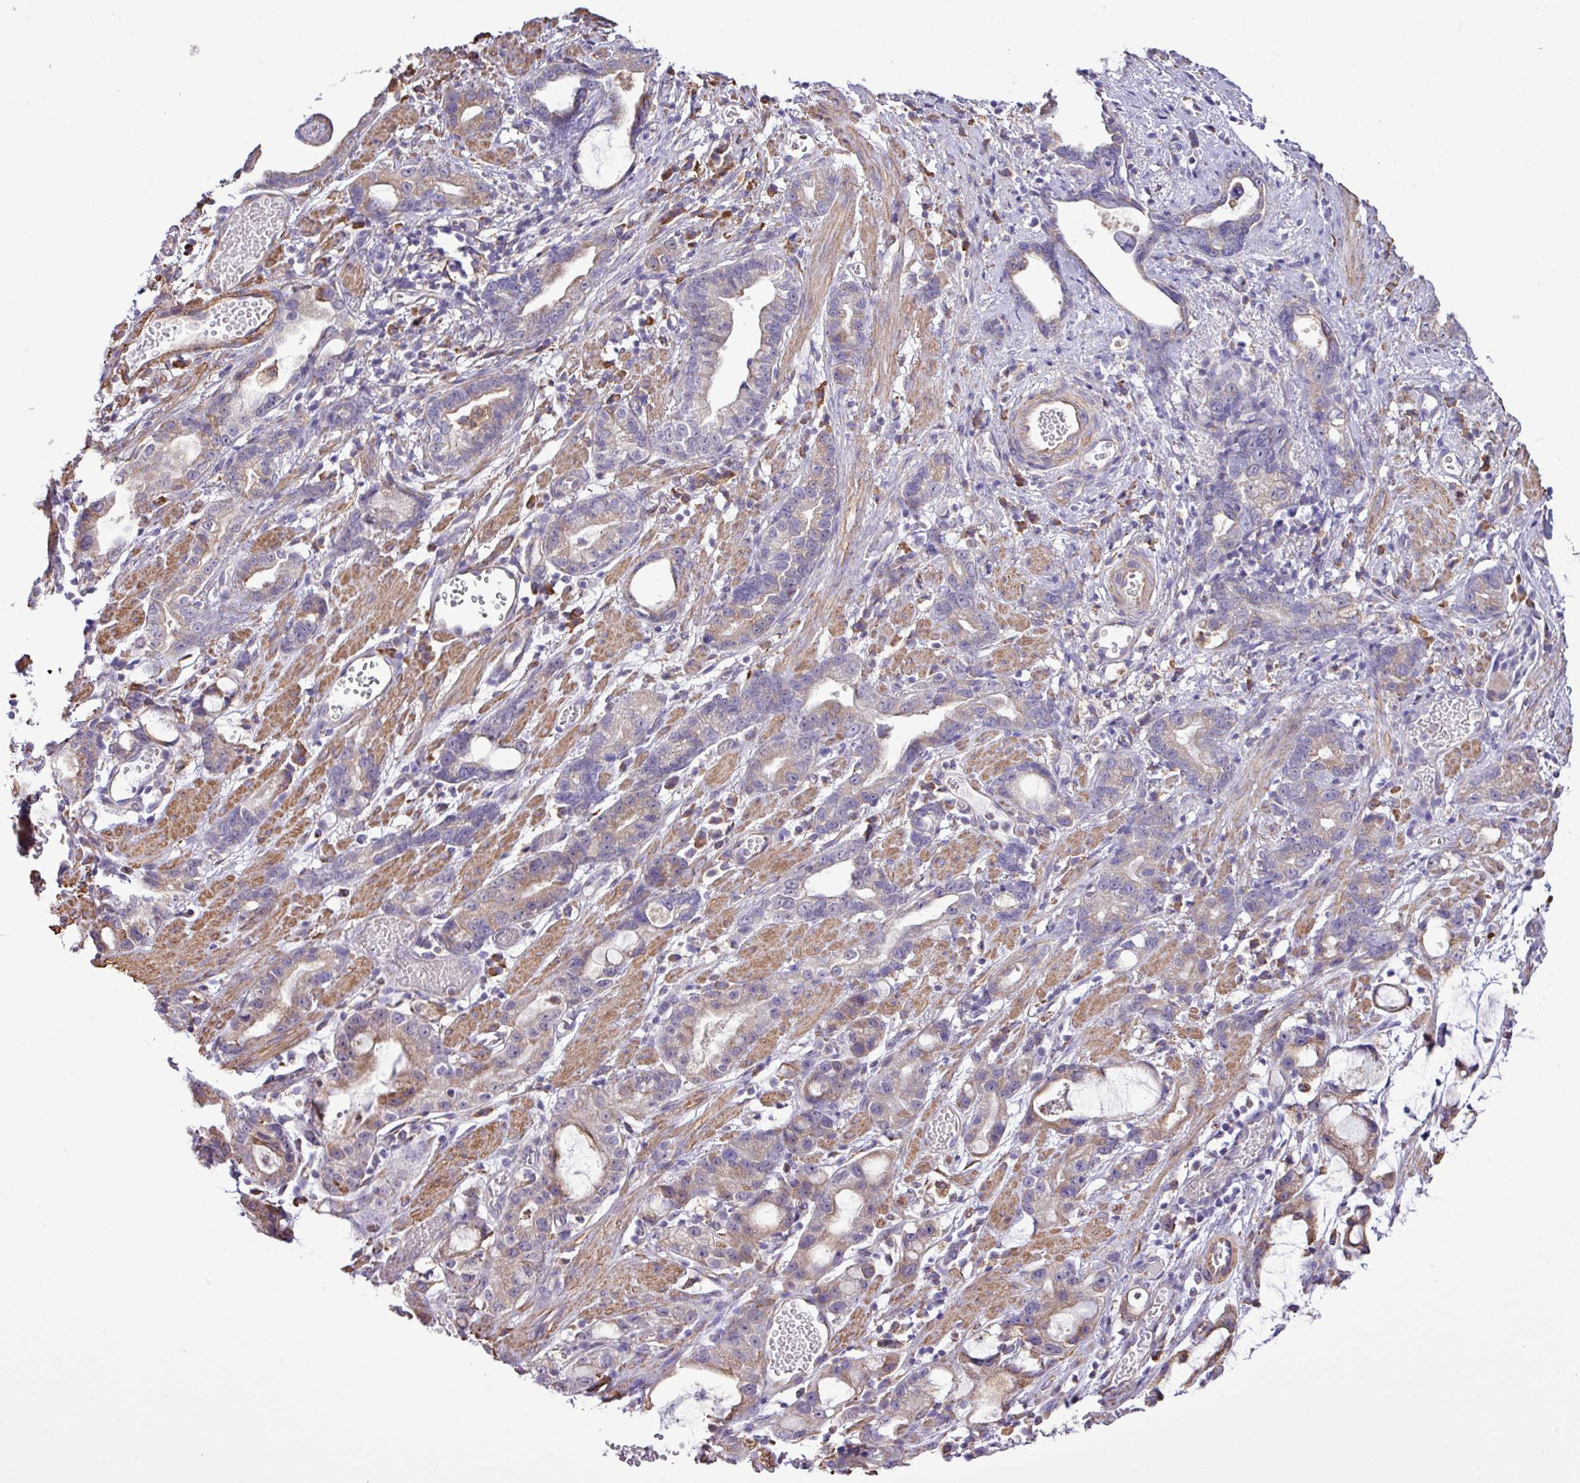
{"staining": {"intensity": "moderate", "quantity": "<25%", "location": "cytoplasmic/membranous"}, "tissue": "stomach cancer", "cell_type": "Tumor cells", "image_type": "cancer", "snomed": [{"axis": "morphology", "description": "Adenocarcinoma, NOS"}, {"axis": "topography", "description": "Stomach"}], "caption": "A brown stain labels moderate cytoplasmic/membranous expression of a protein in stomach cancer tumor cells. Ihc stains the protein in brown and the nuclei are stained blue.", "gene": "ZSCAN5A", "patient": {"sex": "male", "age": 55}}